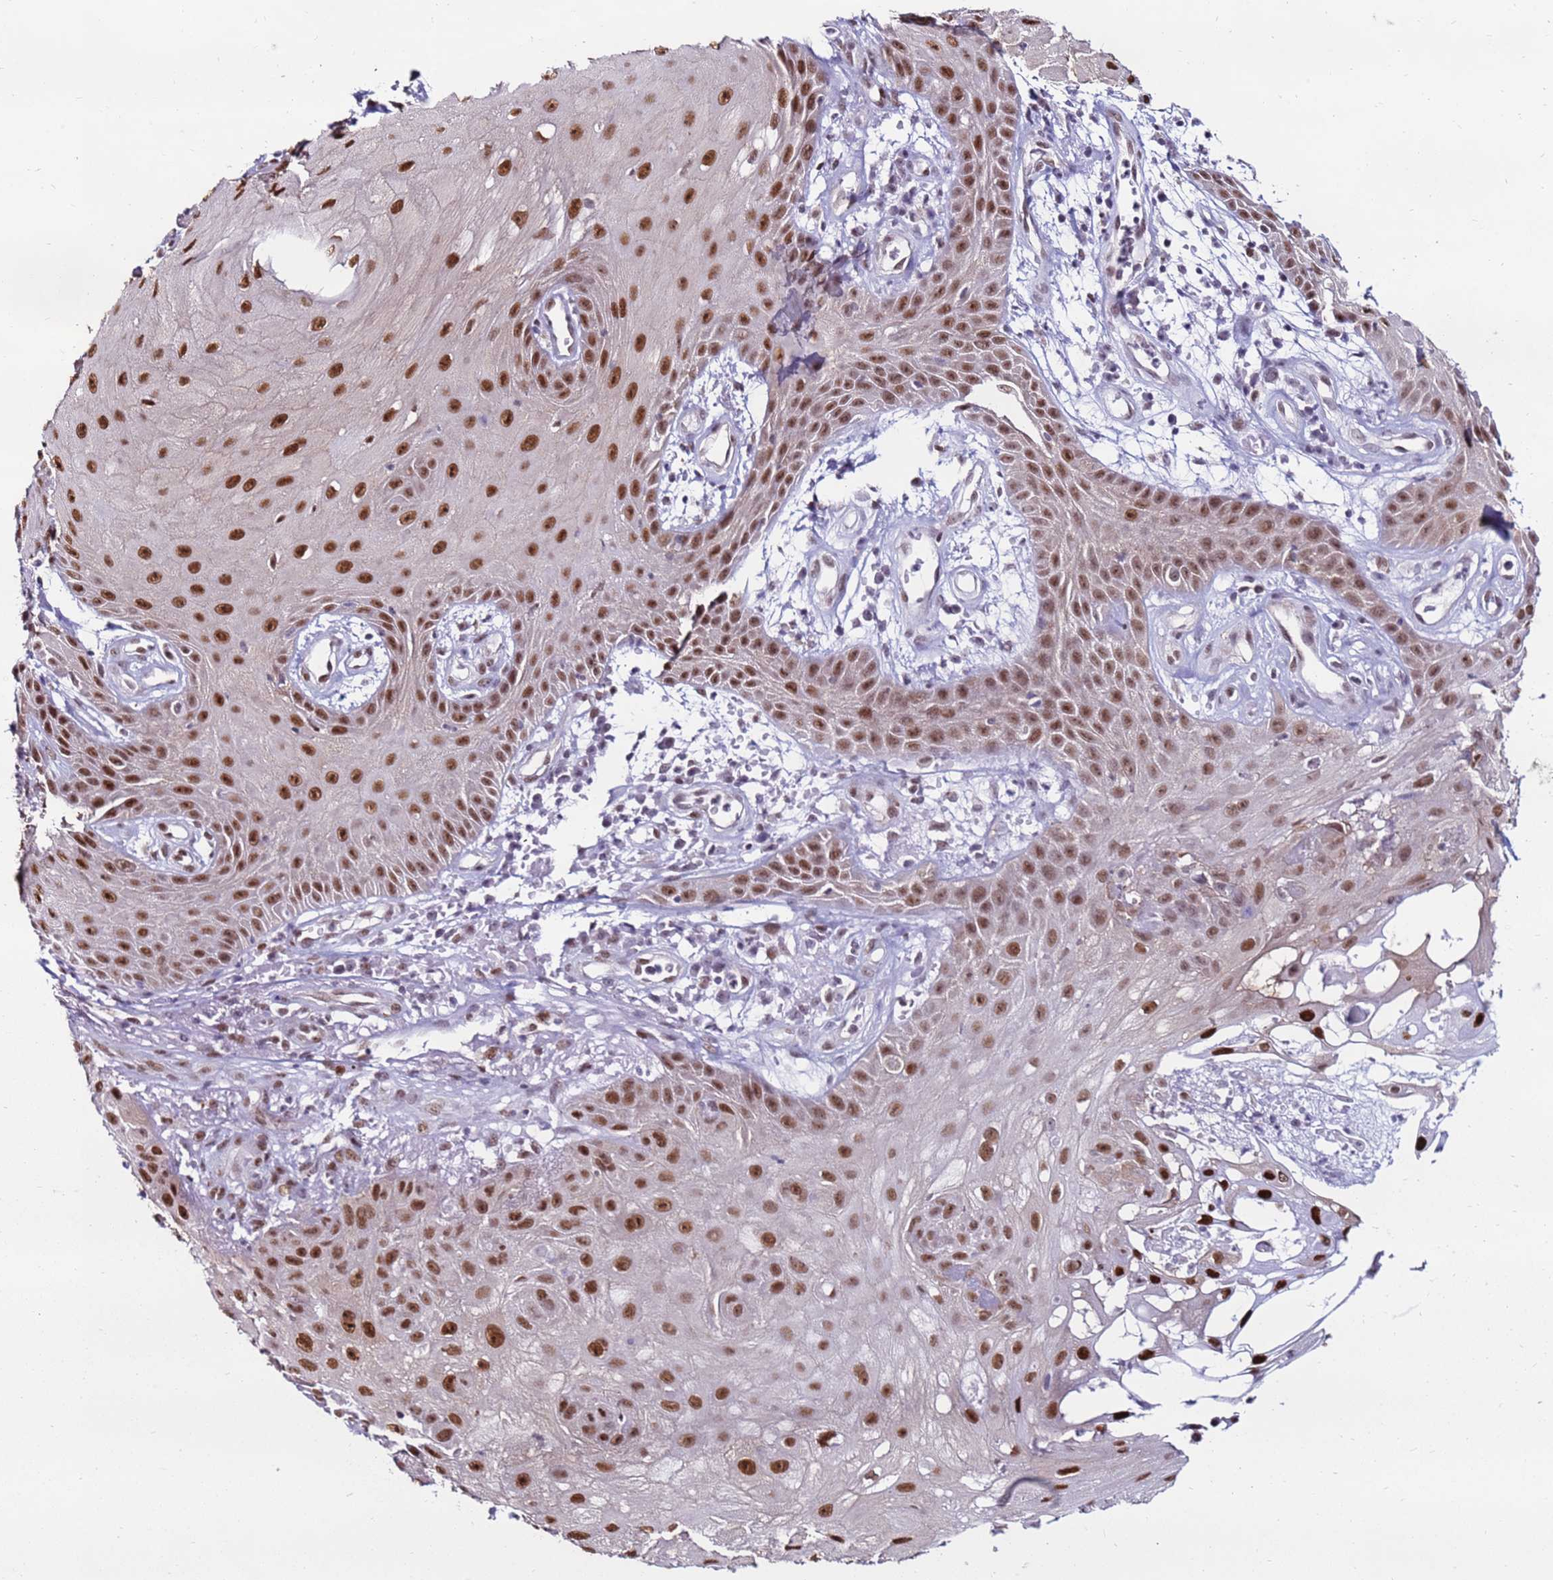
{"staining": {"intensity": "moderate", "quantity": ">75%", "location": "nuclear"}, "tissue": "skin cancer", "cell_type": "Tumor cells", "image_type": "cancer", "snomed": [{"axis": "morphology", "description": "Squamous cell carcinoma, NOS"}, {"axis": "topography", "description": "Skin"}], "caption": "High-magnification brightfield microscopy of squamous cell carcinoma (skin) stained with DAB (3,3'-diaminobenzidine) (brown) and counterstained with hematoxylin (blue). tumor cells exhibit moderate nuclear staining is appreciated in about>75% of cells.", "gene": "KPNA4", "patient": {"sex": "male", "age": 70}}